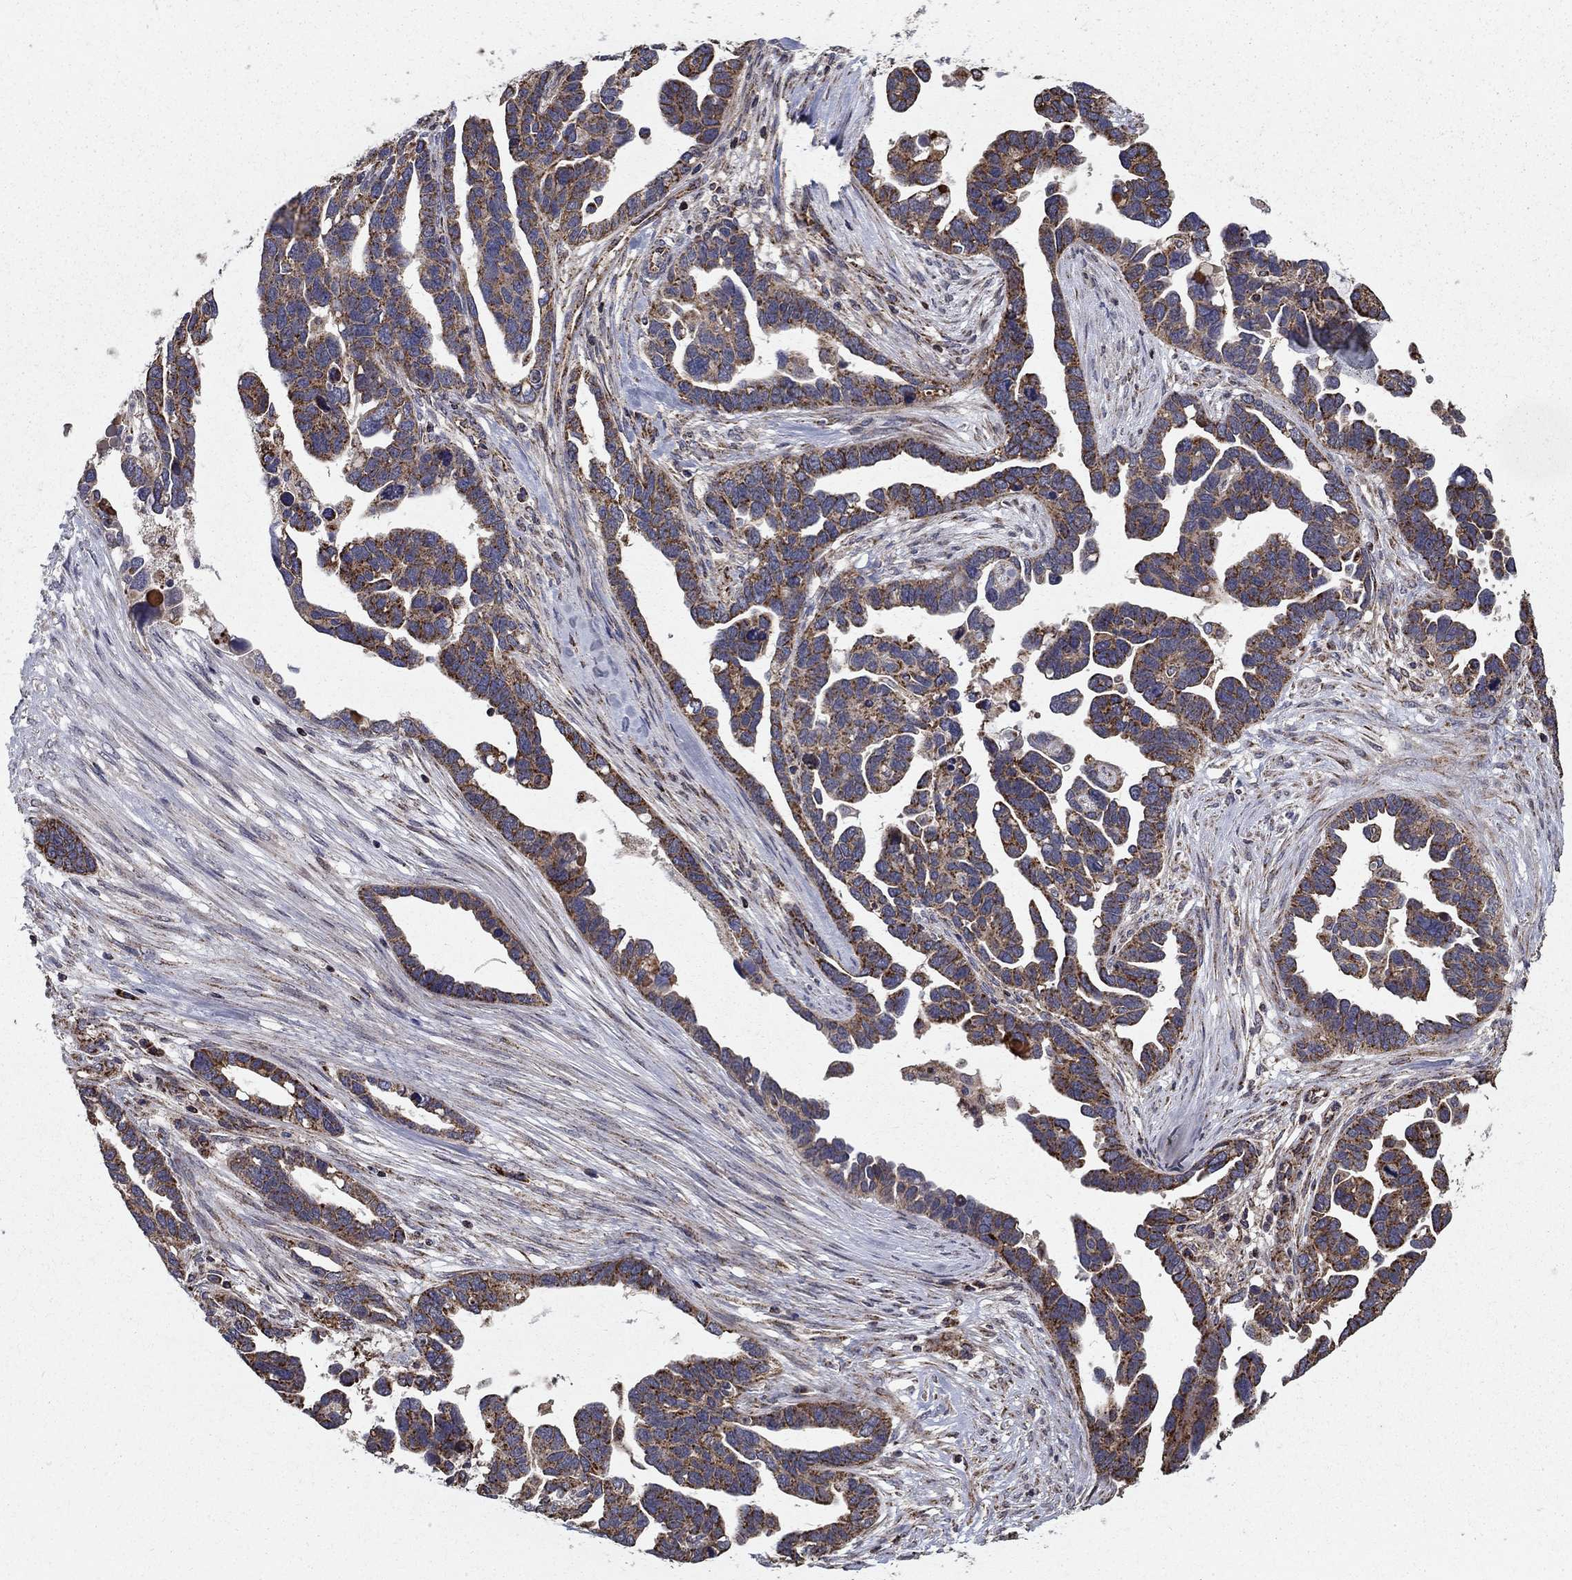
{"staining": {"intensity": "moderate", "quantity": "25%-75%", "location": "cytoplasmic/membranous"}, "tissue": "ovarian cancer", "cell_type": "Tumor cells", "image_type": "cancer", "snomed": [{"axis": "morphology", "description": "Cystadenocarcinoma, serous, NOS"}, {"axis": "topography", "description": "Ovary"}], "caption": "Human ovarian serous cystadenocarcinoma stained with a protein marker exhibits moderate staining in tumor cells.", "gene": "NDUFS8", "patient": {"sex": "female", "age": 54}}